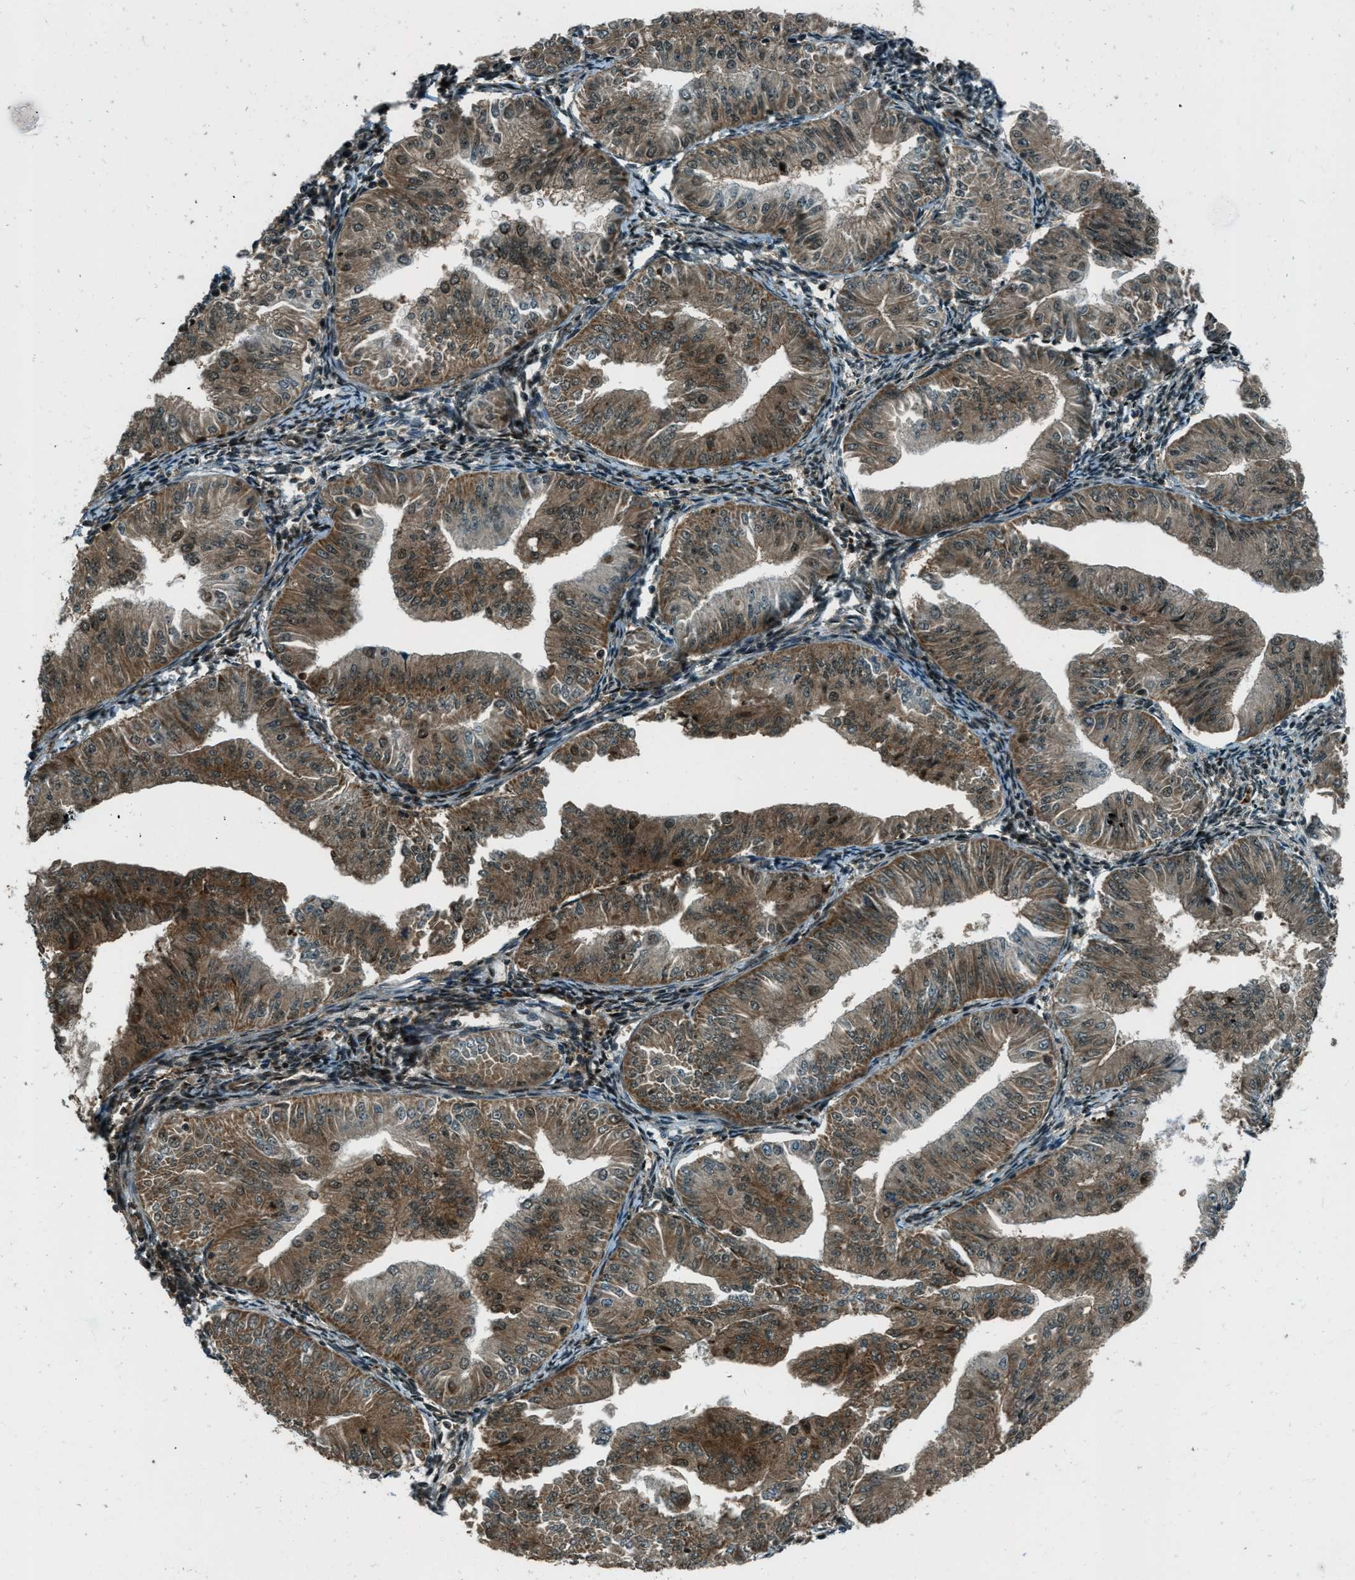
{"staining": {"intensity": "moderate", "quantity": ">75%", "location": "cytoplasmic/membranous,nuclear"}, "tissue": "endometrial cancer", "cell_type": "Tumor cells", "image_type": "cancer", "snomed": [{"axis": "morphology", "description": "Normal tissue, NOS"}, {"axis": "morphology", "description": "Adenocarcinoma, NOS"}, {"axis": "topography", "description": "Endometrium"}], "caption": "A medium amount of moderate cytoplasmic/membranous and nuclear staining is present in about >75% of tumor cells in adenocarcinoma (endometrial) tissue.", "gene": "TARDBP", "patient": {"sex": "female", "age": 53}}